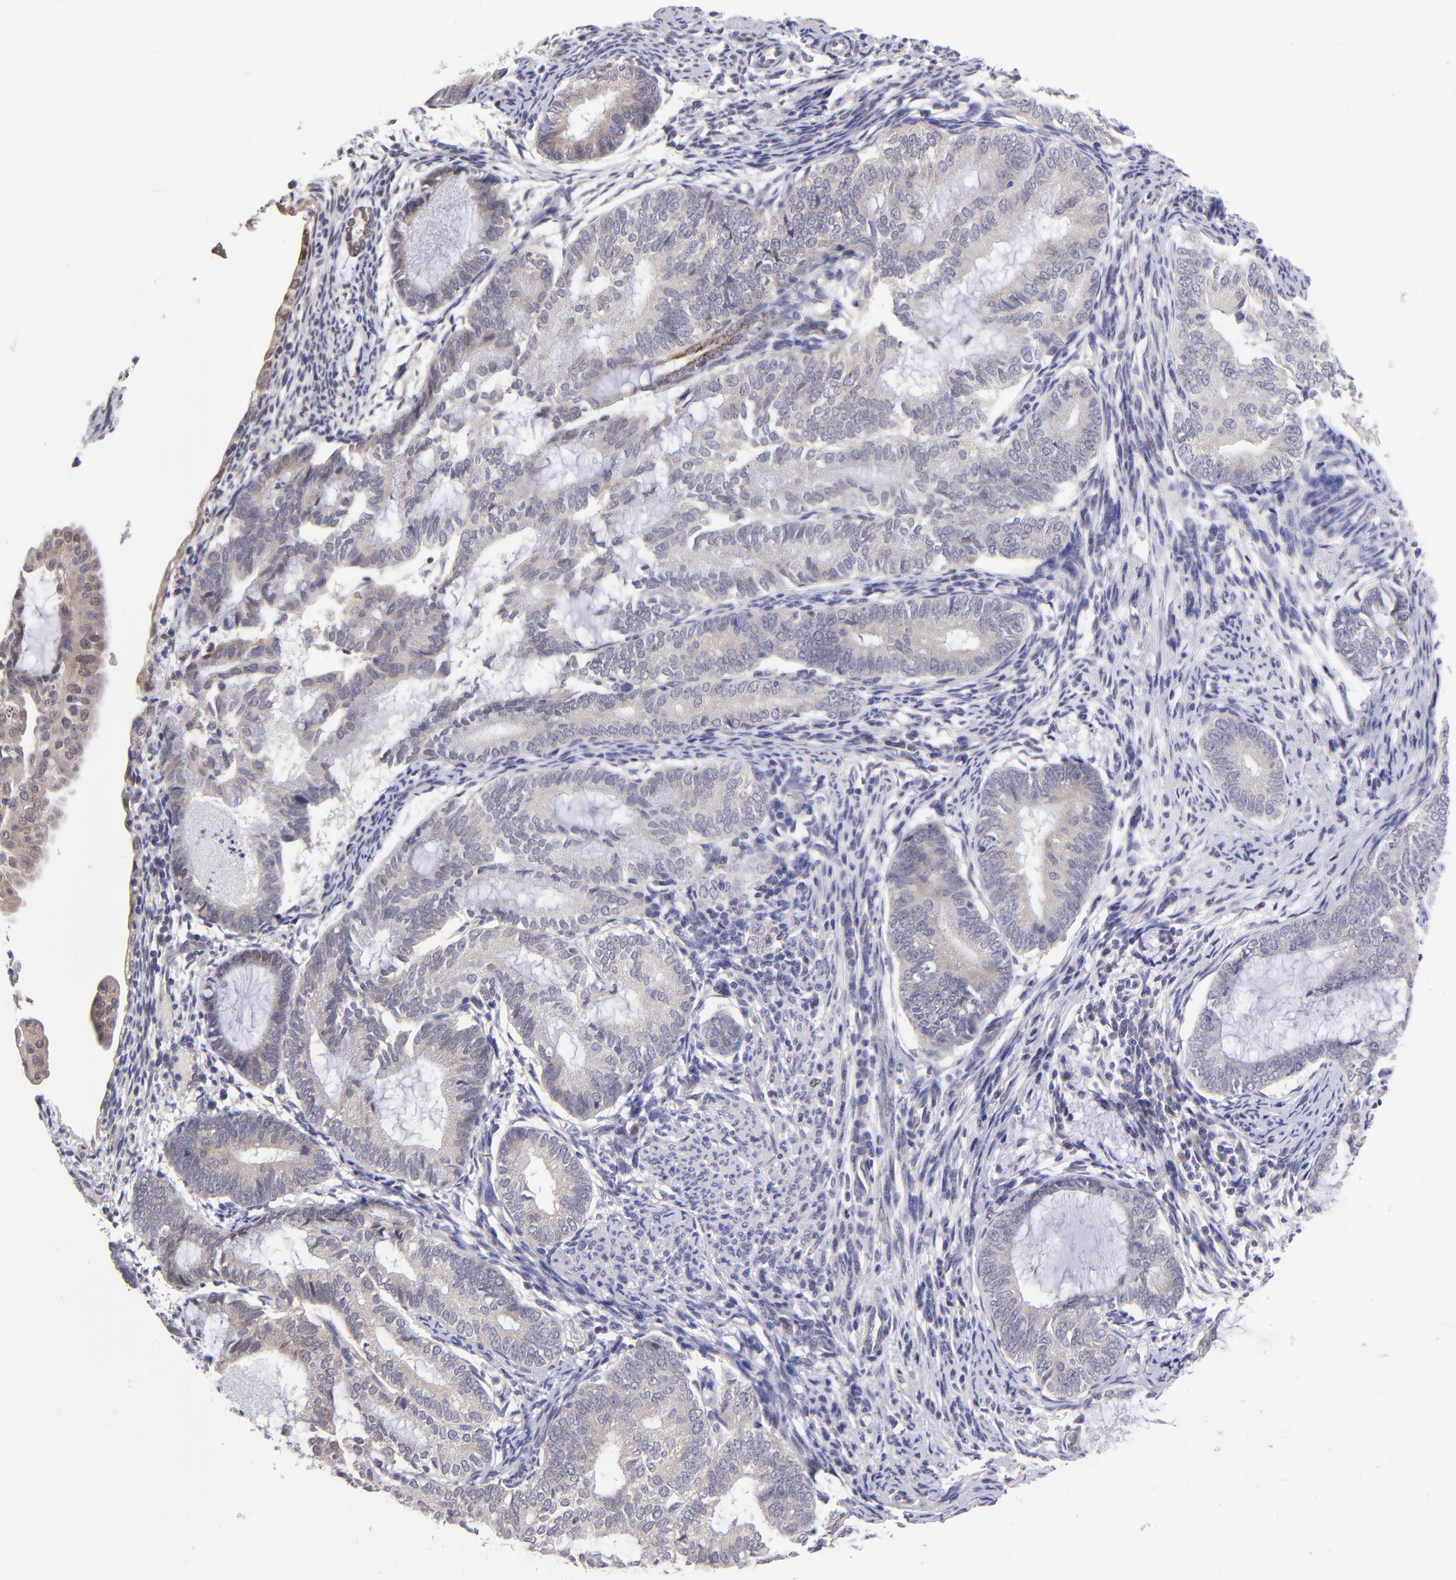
{"staining": {"intensity": "weak", "quantity": ">75%", "location": "cytoplasmic/membranous"}, "tissue": "endometrial cancer", "cell_type": "Tumor cells", "image_type": "cancer", "snomed": [{"axis": "morphology", "description": "Adenocarcinoma, NOS"}, {"axis": "topography", "description": "Endometrium"}], "caption": "Weak cytoplasmic/membranous protein staining is appreciated in about >75% of tumor cells in endometrial cancer. (Stains: DAB in brown, nuclei in blue, Microscopy: brightfield microscopy at high magnification).", "gene": "NSF", "patient": {"sex": "female", "age": 63}}